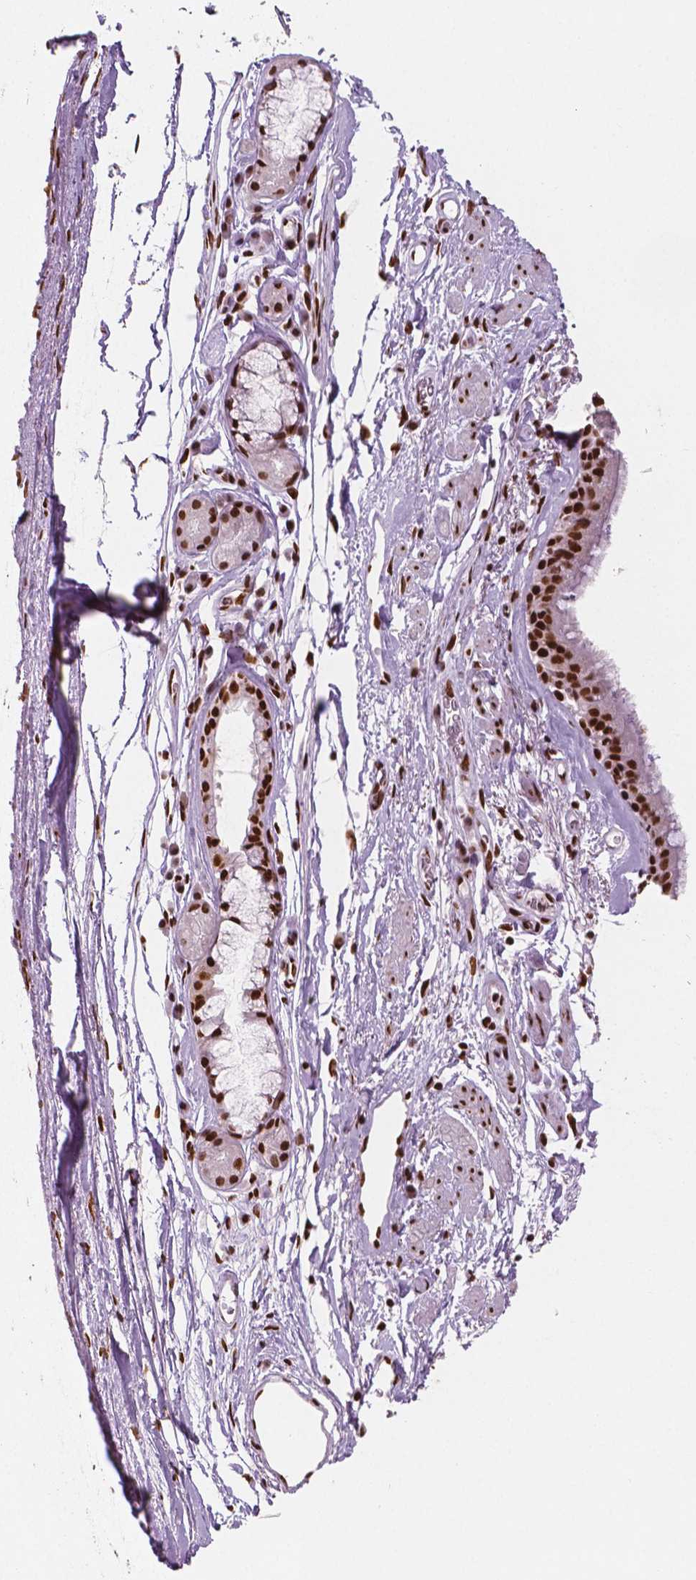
{"staining": {"intensity": "strong", "quantity": ">75%", "location": "nuclear"}, "tissue": "bronchus", "cell_type": "Respiratory epithelial cells", "image_type": "normal", "snomed": [{"axis": "morphology", "description": "Normal tissue, NOS"}, {"axis": "topography", "description": "Cartilage tissue"}, {"axis": "topography", "description": "Bronchus"}], "caption": "This photomicrograph displays IHC staining of benign bronchus, with high strong nuclear staining in approximately >75% of respiratory epithelial cells.", "gene": "BRD4", "patient": {"sex": "male", "age": 58}}